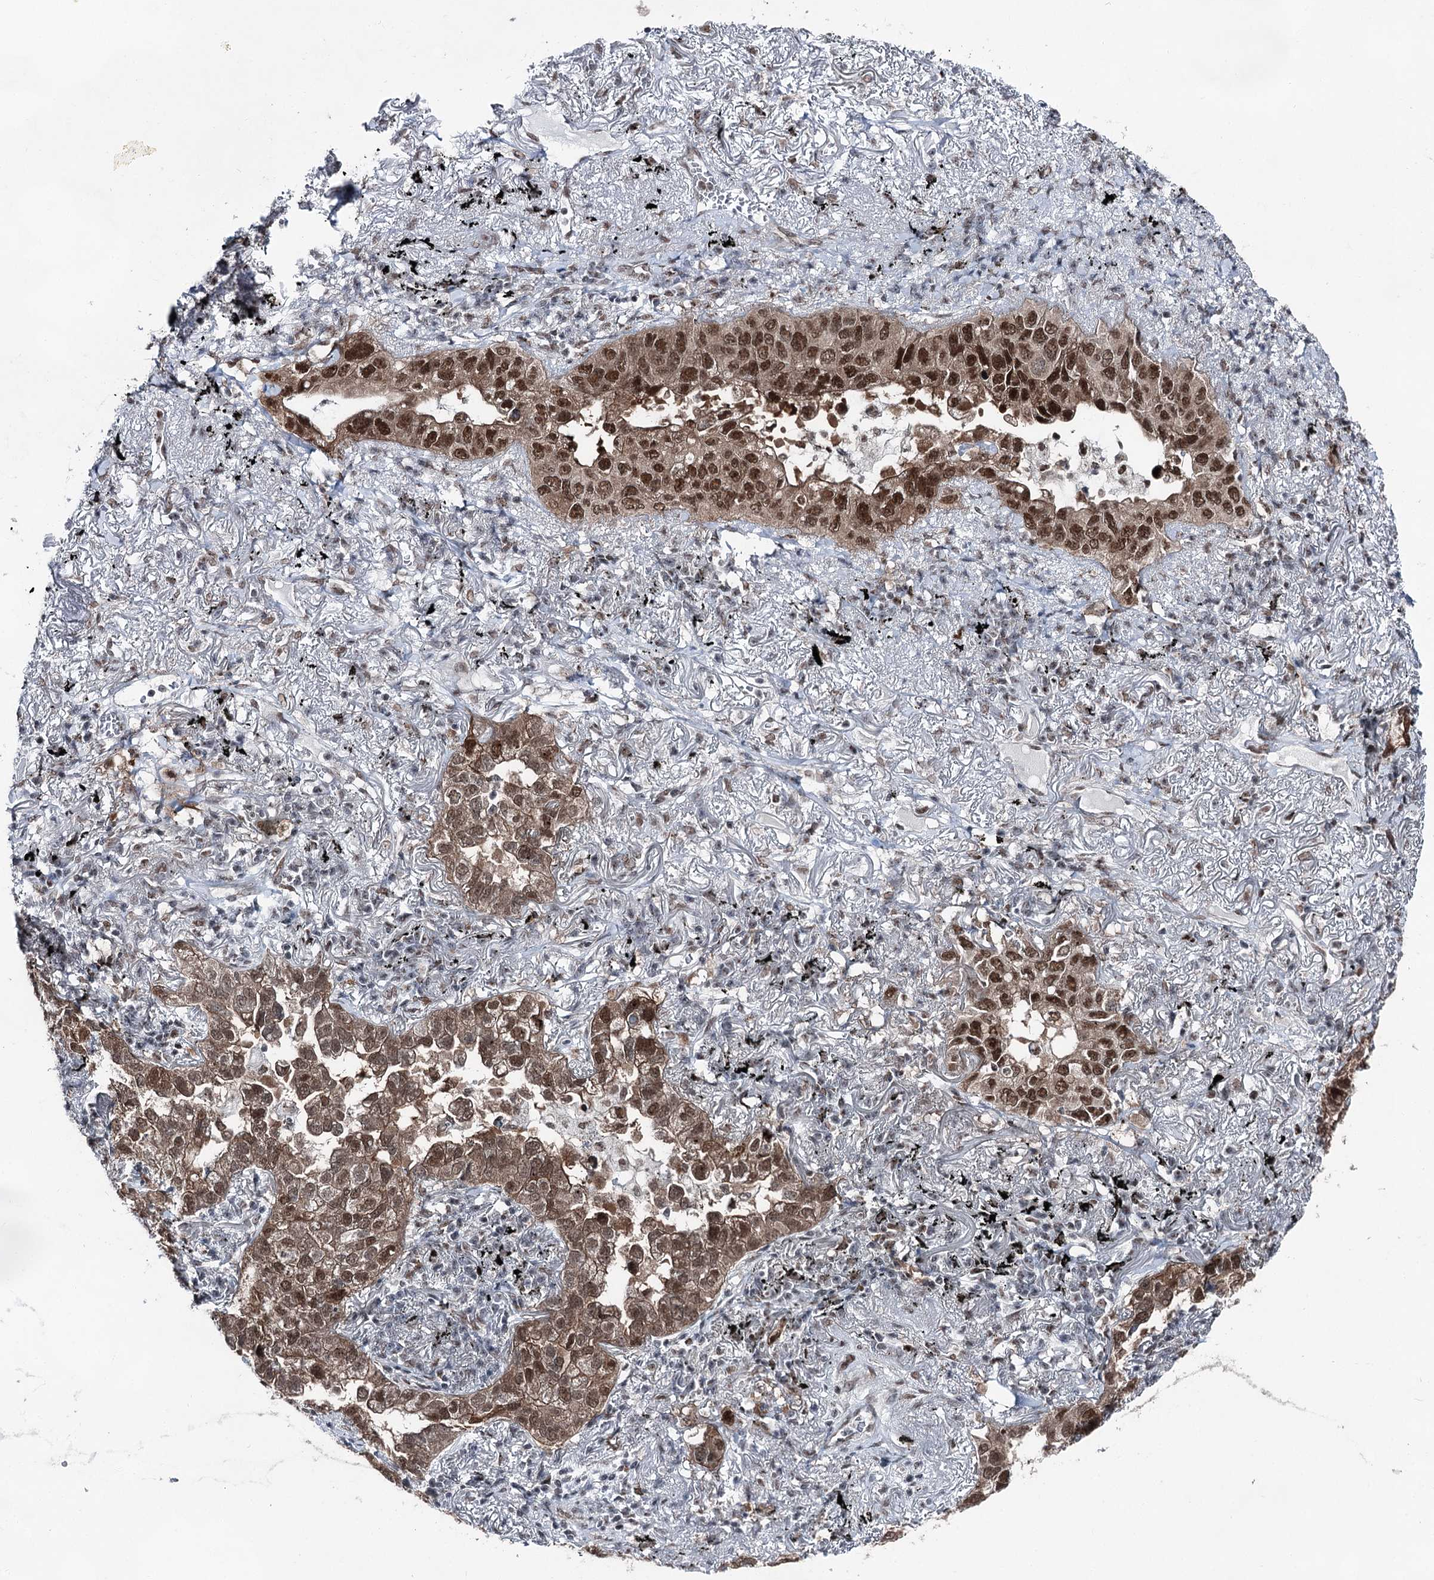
{"staining": {"intensity": "moderate", "quantity": ">75%", "location": "cytoplasmic/membranous,nuclear"}, "tissue": "lung cancer", "cell_type": "Tumor cells", "image_type": "cancer", "snomed": [{"axis": "morphology", "description": "Adenocarcinoma, NOS"}, {"axis": "topography", "description": "Lung"}], "caption": "A photomicrograph showing moderate cytoplasmic/membranous and nuclear staining in about >75% of tumor cells in lung cancer (adenocarcinoma), as visualized by brown immunohistochemical staining.", "gene": "ZCCHC8", "patient": {"sex": "male", "age": 65}}